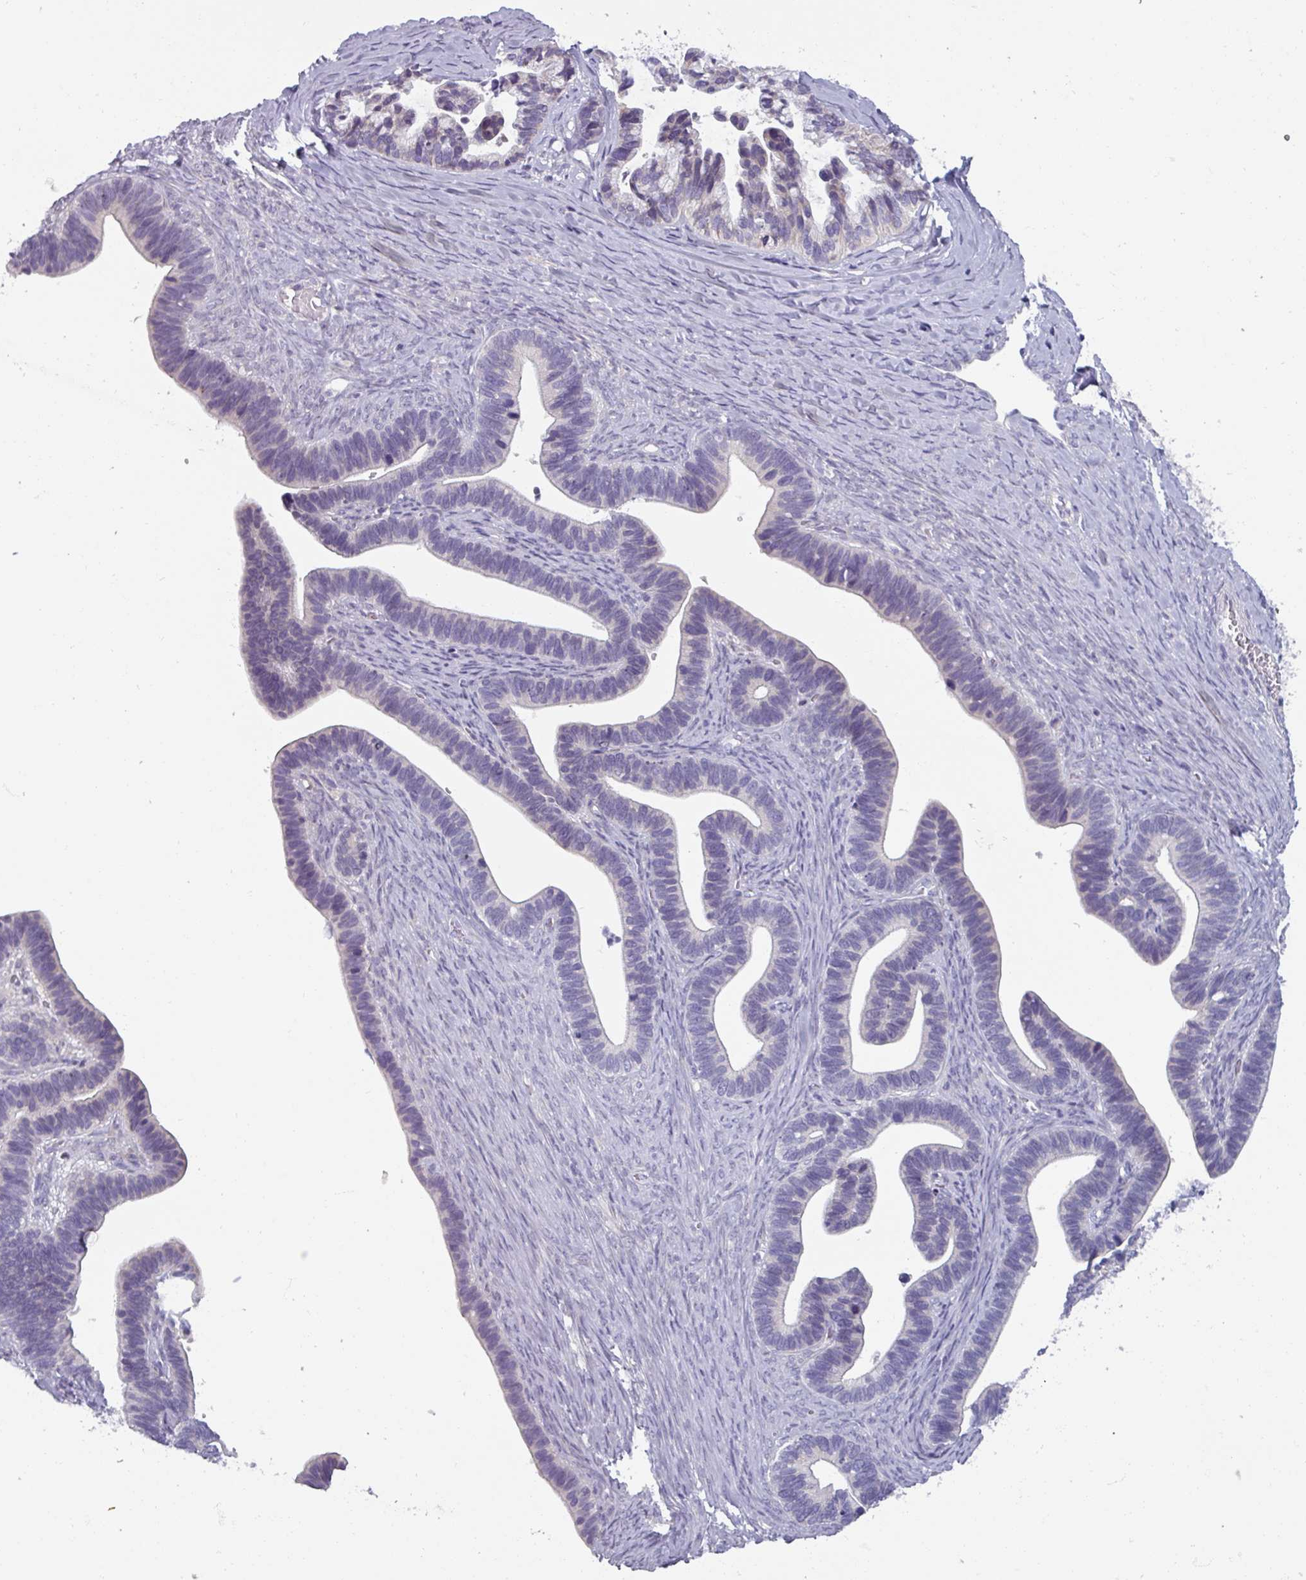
{"staining": {"intensity": "negative", "quantity": "none", "location": "none"}, "tissue": "ovarian cancer", "cell_type": "Tumor cells", "image_type": "cancer", "snomed": [{"axis": "morphology", "description": "Cystadenocarcinoma, serous, NOS"}, {"axis": "topography", "description": "Ovary"}], "caption": "An IHC photomicrograph of ovarian serous cystadenocarcinoma is shown. There is no staining in tumor cells of ovarian serous cystadenocarcinoma.", "gene": "SMIM11", "patient": {"sex": "female", "age": 56}}